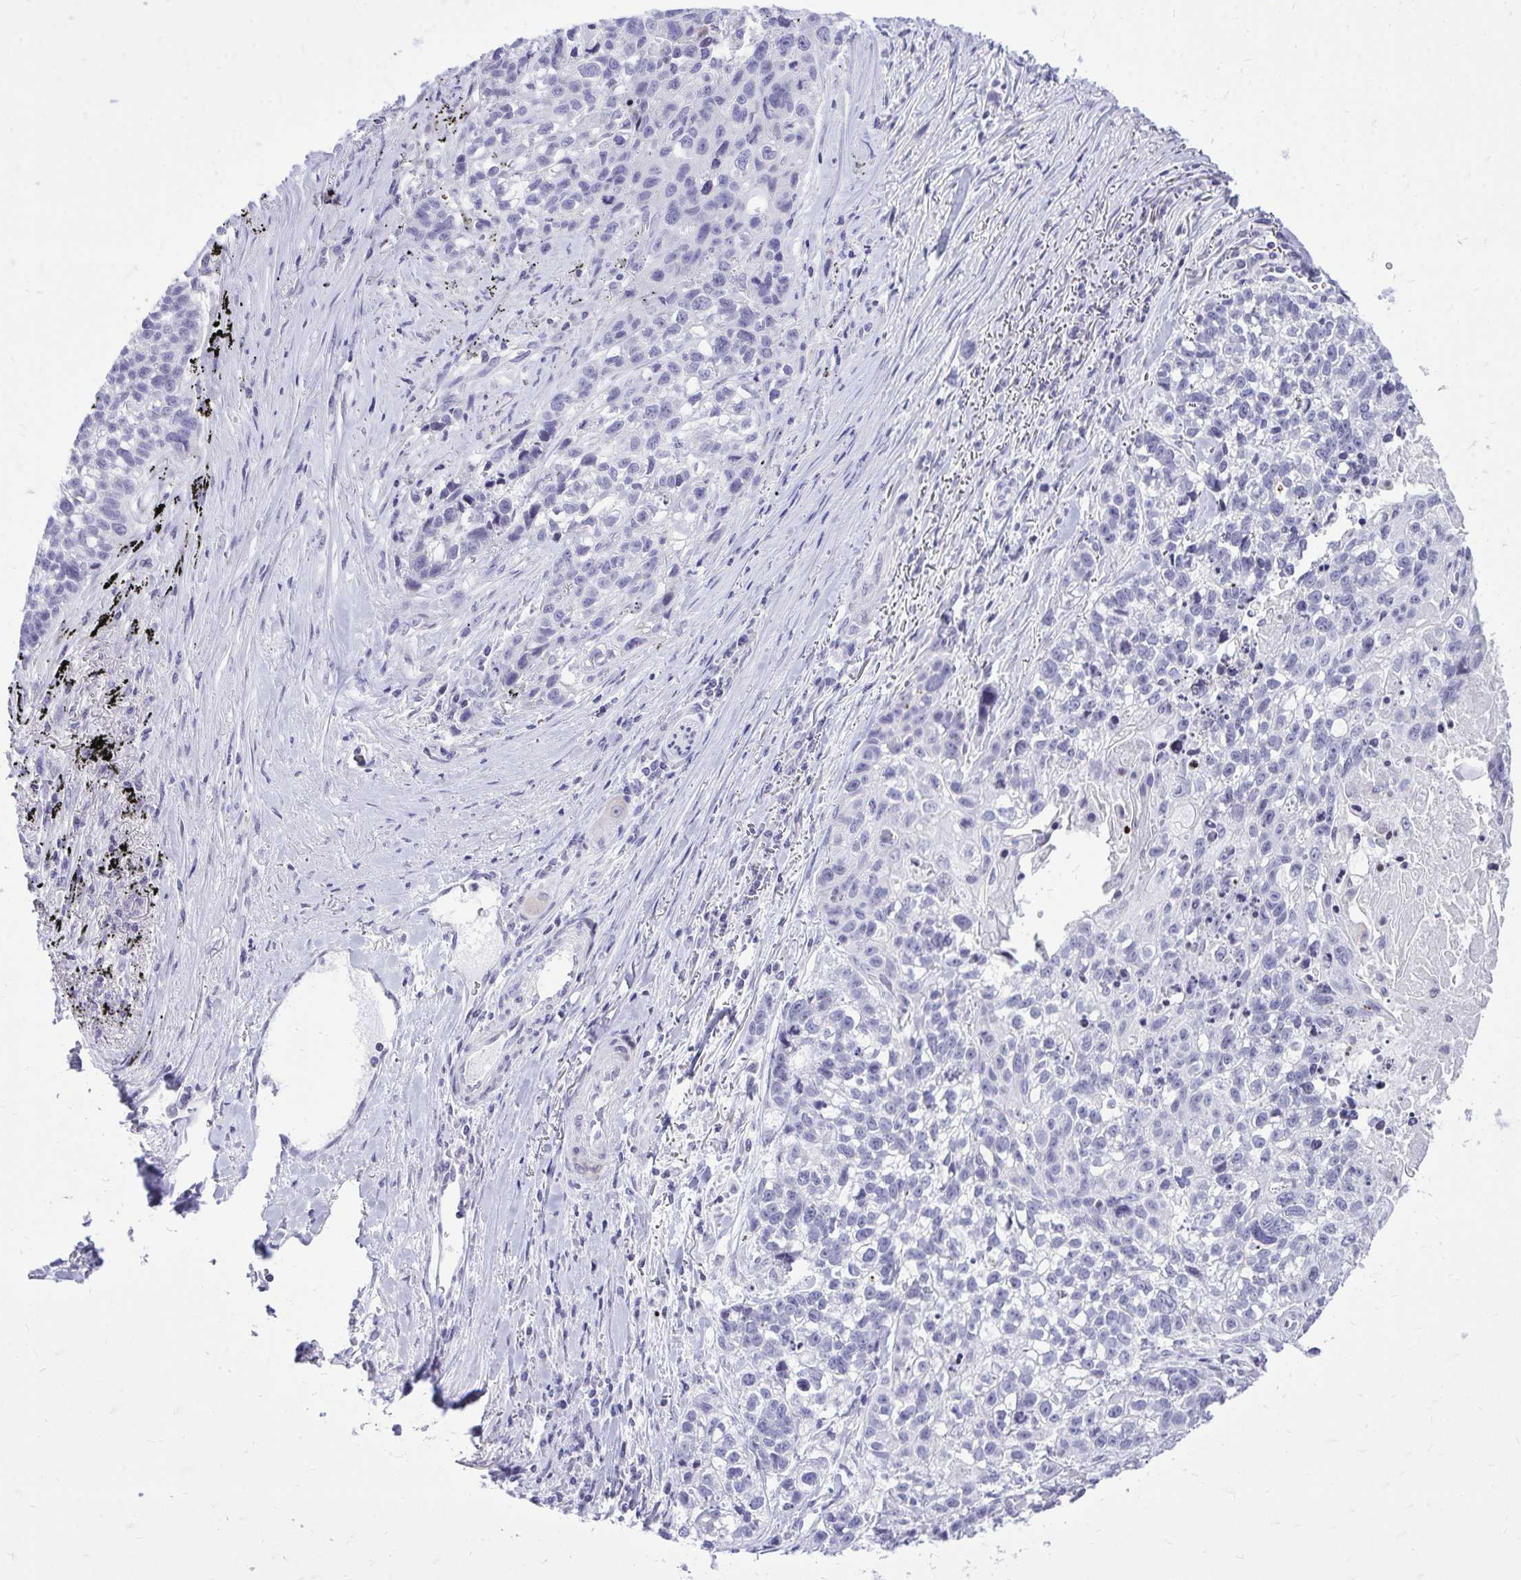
{"staining": {"intensity": "negative", "quantity": "none", "location": "none"}, "tissue": "lung cancer", "cell_type": "Tumor cells", "image_type": "cancer", "snomed": [{"axis": "morphology", "description": "Squamous cell carcinoma, NOS"}, {"axis": "topography", "description": "Lung"}], "caption": "Immunohistochemical staining of human lung cancer demonstrates no significant positivity in tumor cells.", "gene": "GABRA1", "patient": {"sex": "male", "age": 74}}